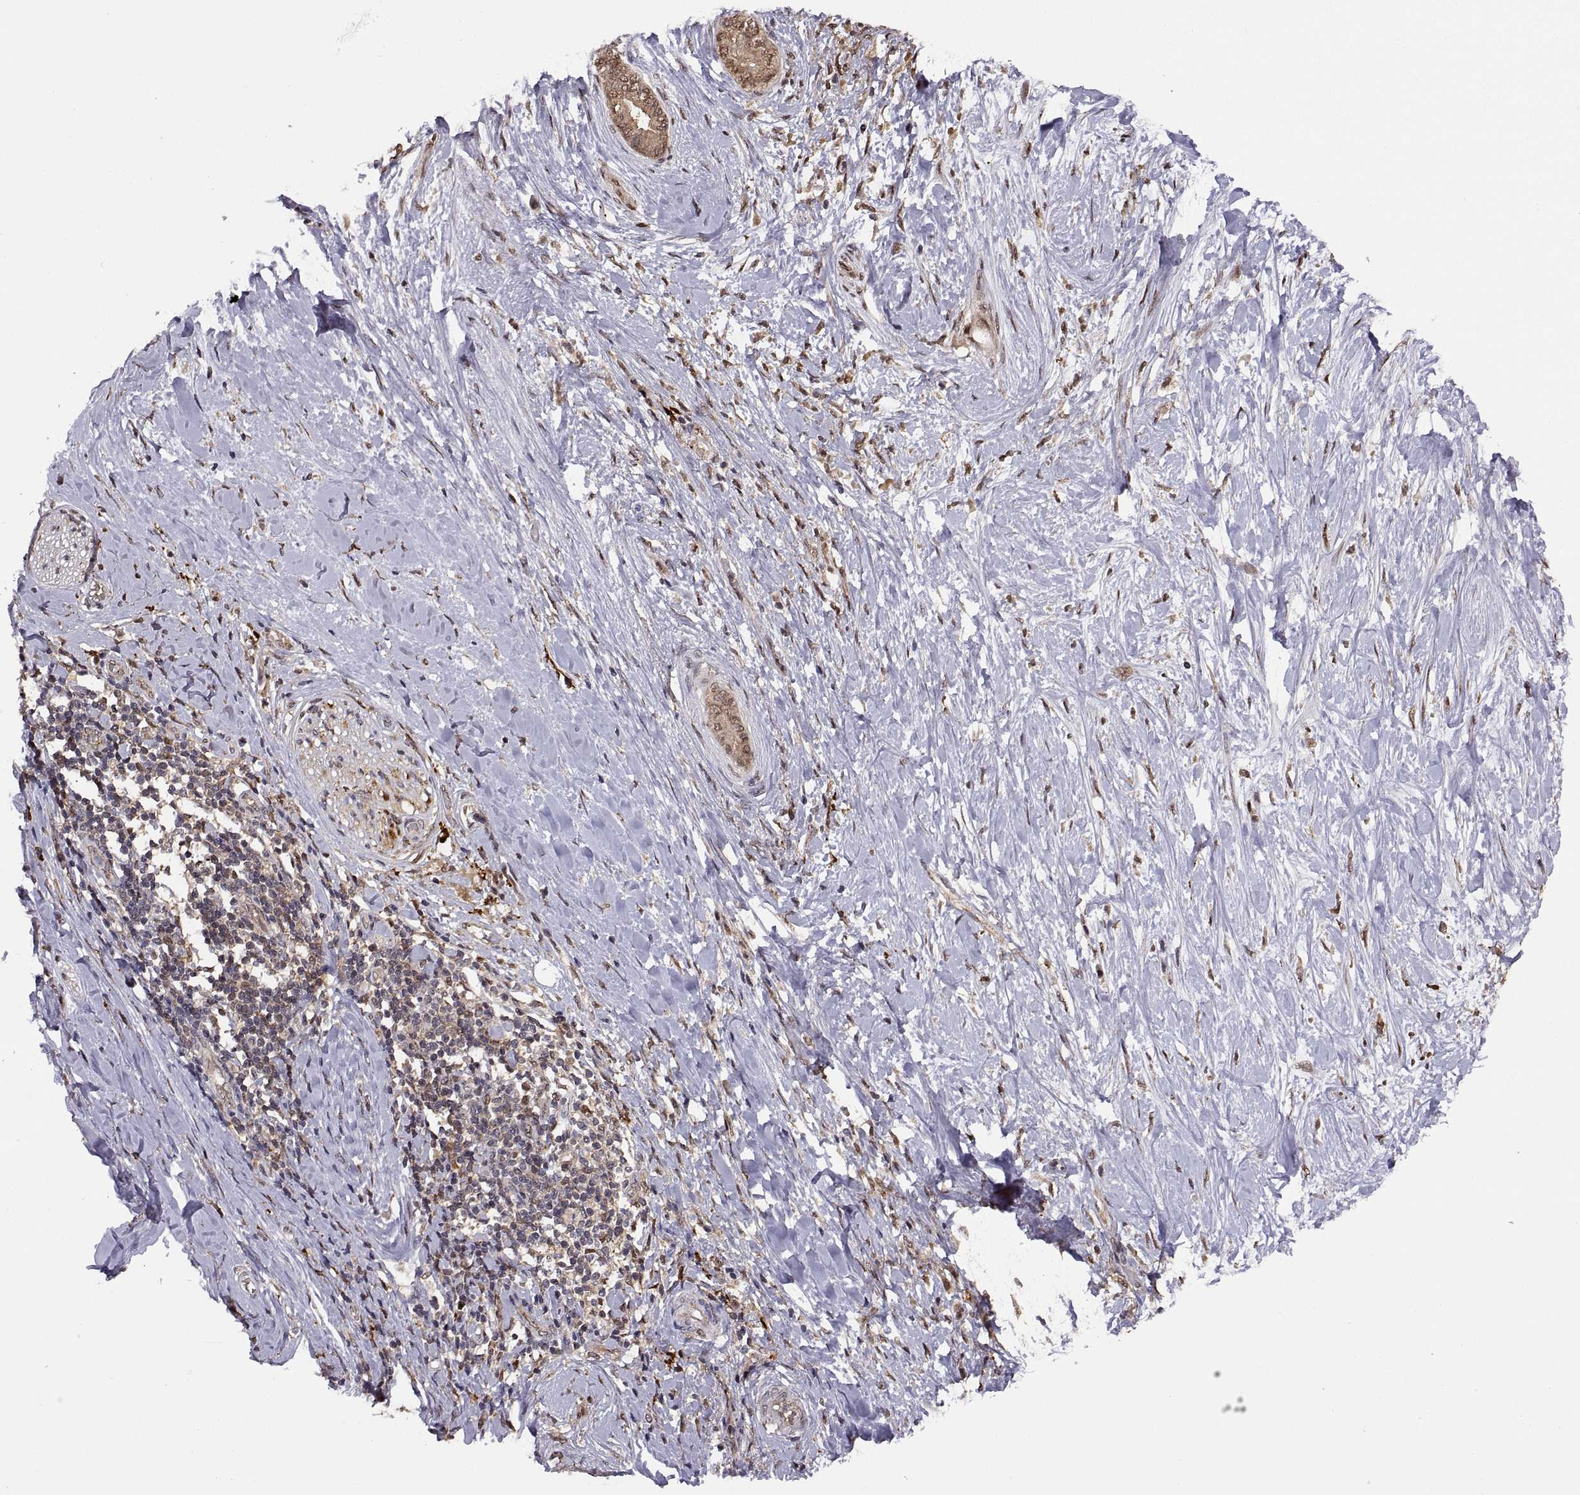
{"staining": {"intensity": "moderate", "quantity": ">75%", "location": "cytoplasmic/membranous,nuclear"}, "tissue": "pancreatic cancer", "cell_type": "Tumor cells", "image_type": "cancer", "snomed": [{"axis": "morphology", "description": "Normal tissue, NOS"}, {"axis": "morphology", "description": "Adenocarcinoma, NOS"}, {"axis": "topography", "description": "Pancreas"}, {"axis": "topography", "description": "Duodenum"}], "caption": "About >75% of tumor cells in pancreatic adenocarcinoma demonstrate moderate cytoplasmic/membranous and nuclear protein positivity as visualized by brown immunohistochemical staining.", "gene": "PSMC2", "patient": {"sex": "female", "age": 60}}